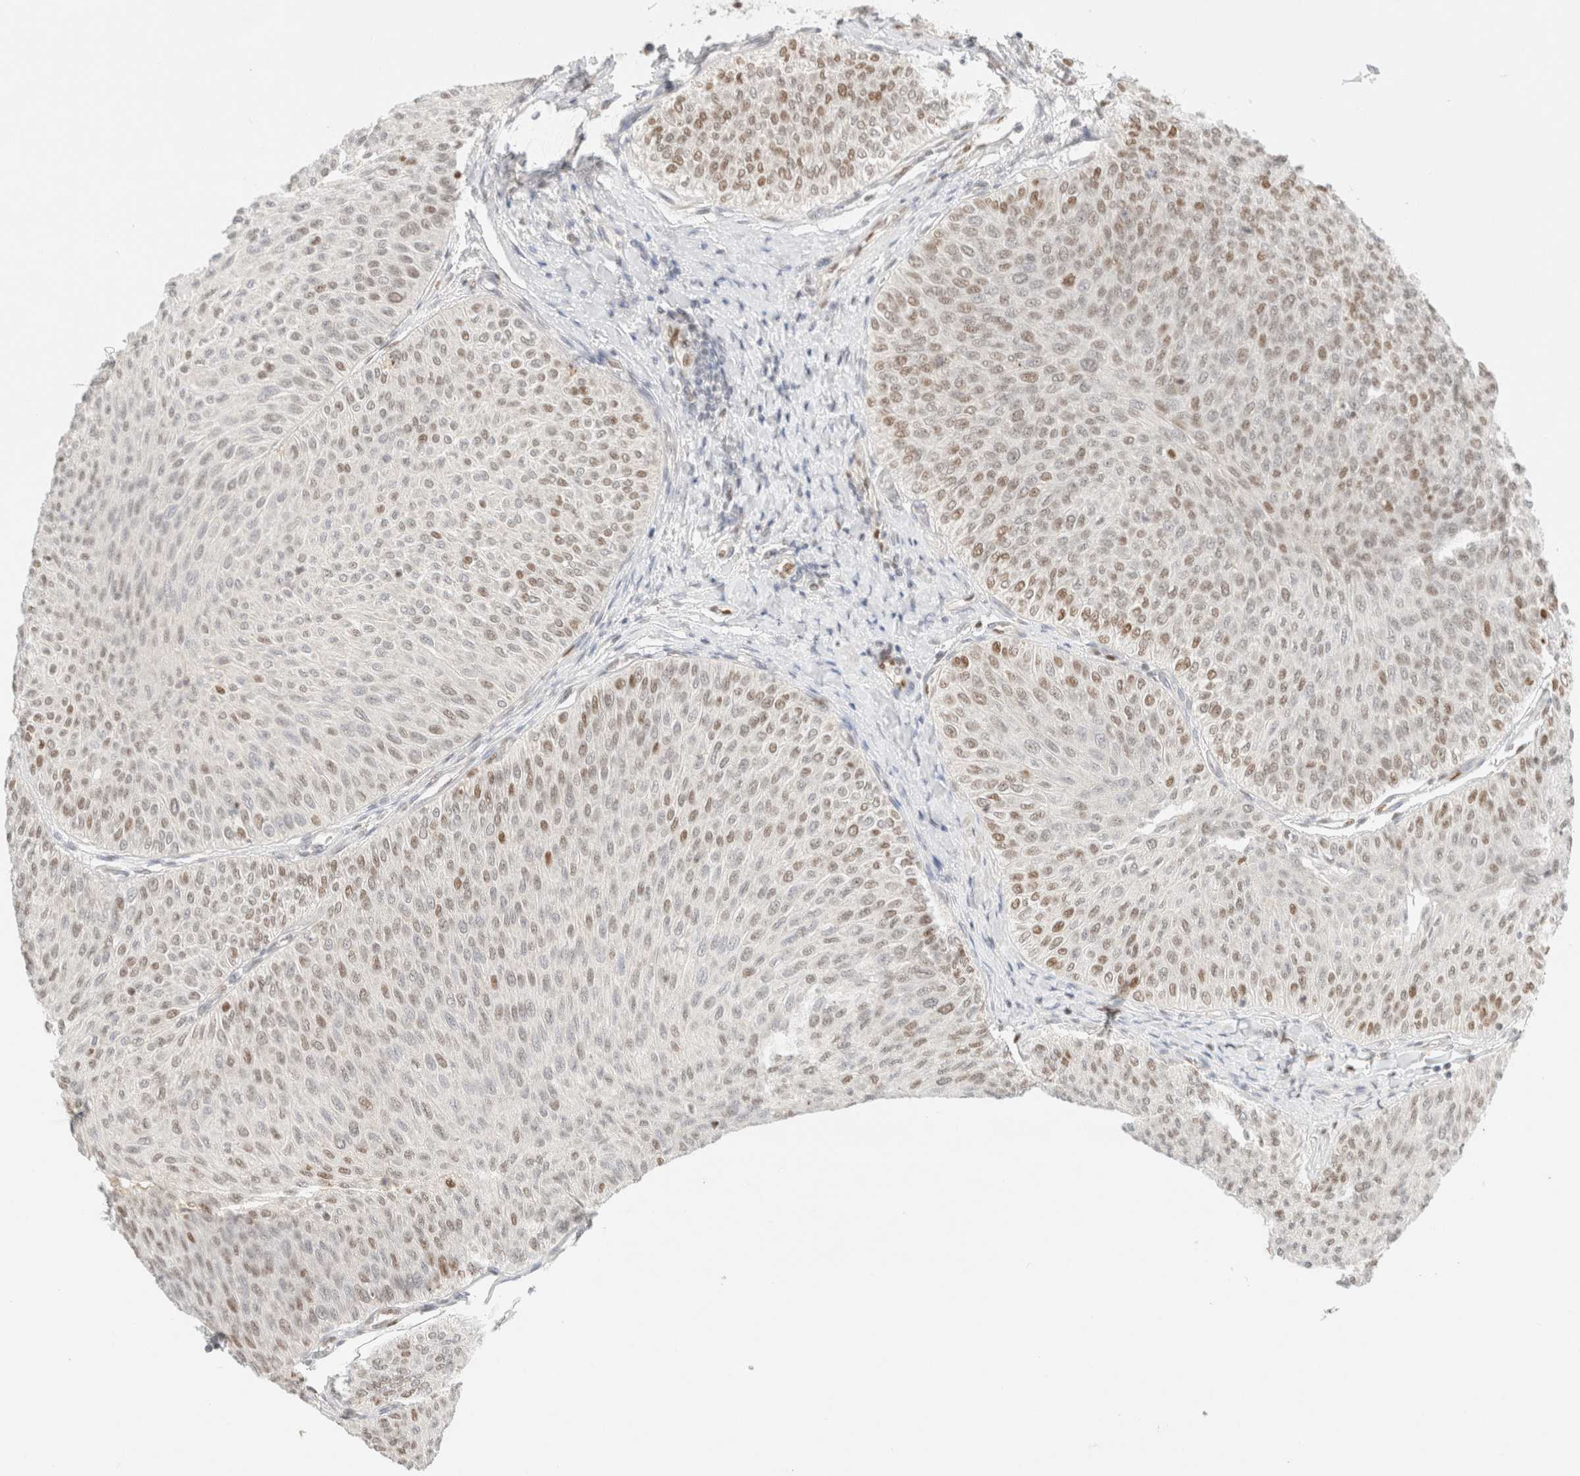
{"staining": {"intensity": "weak", "quantity": ">75%", "location": "nuclear"}, "tissue": "urothelial cancer", "cell_type": "Tumor cells", "image_type": "cancer", "snomed": [{"axis": "morphology", "description": "Urothelial carcinoma, Low grade"}, {"axis": "topography", "description": "Urinary bladder"}], "caption": "Approximately >75% of tumor cells in human urothelial cancer exhibit weak nuclear protein positivity as visualized by brown immunohistochemical staining.", "gene": "DDB2", "patient": {"sex": "male", "age": 78}}